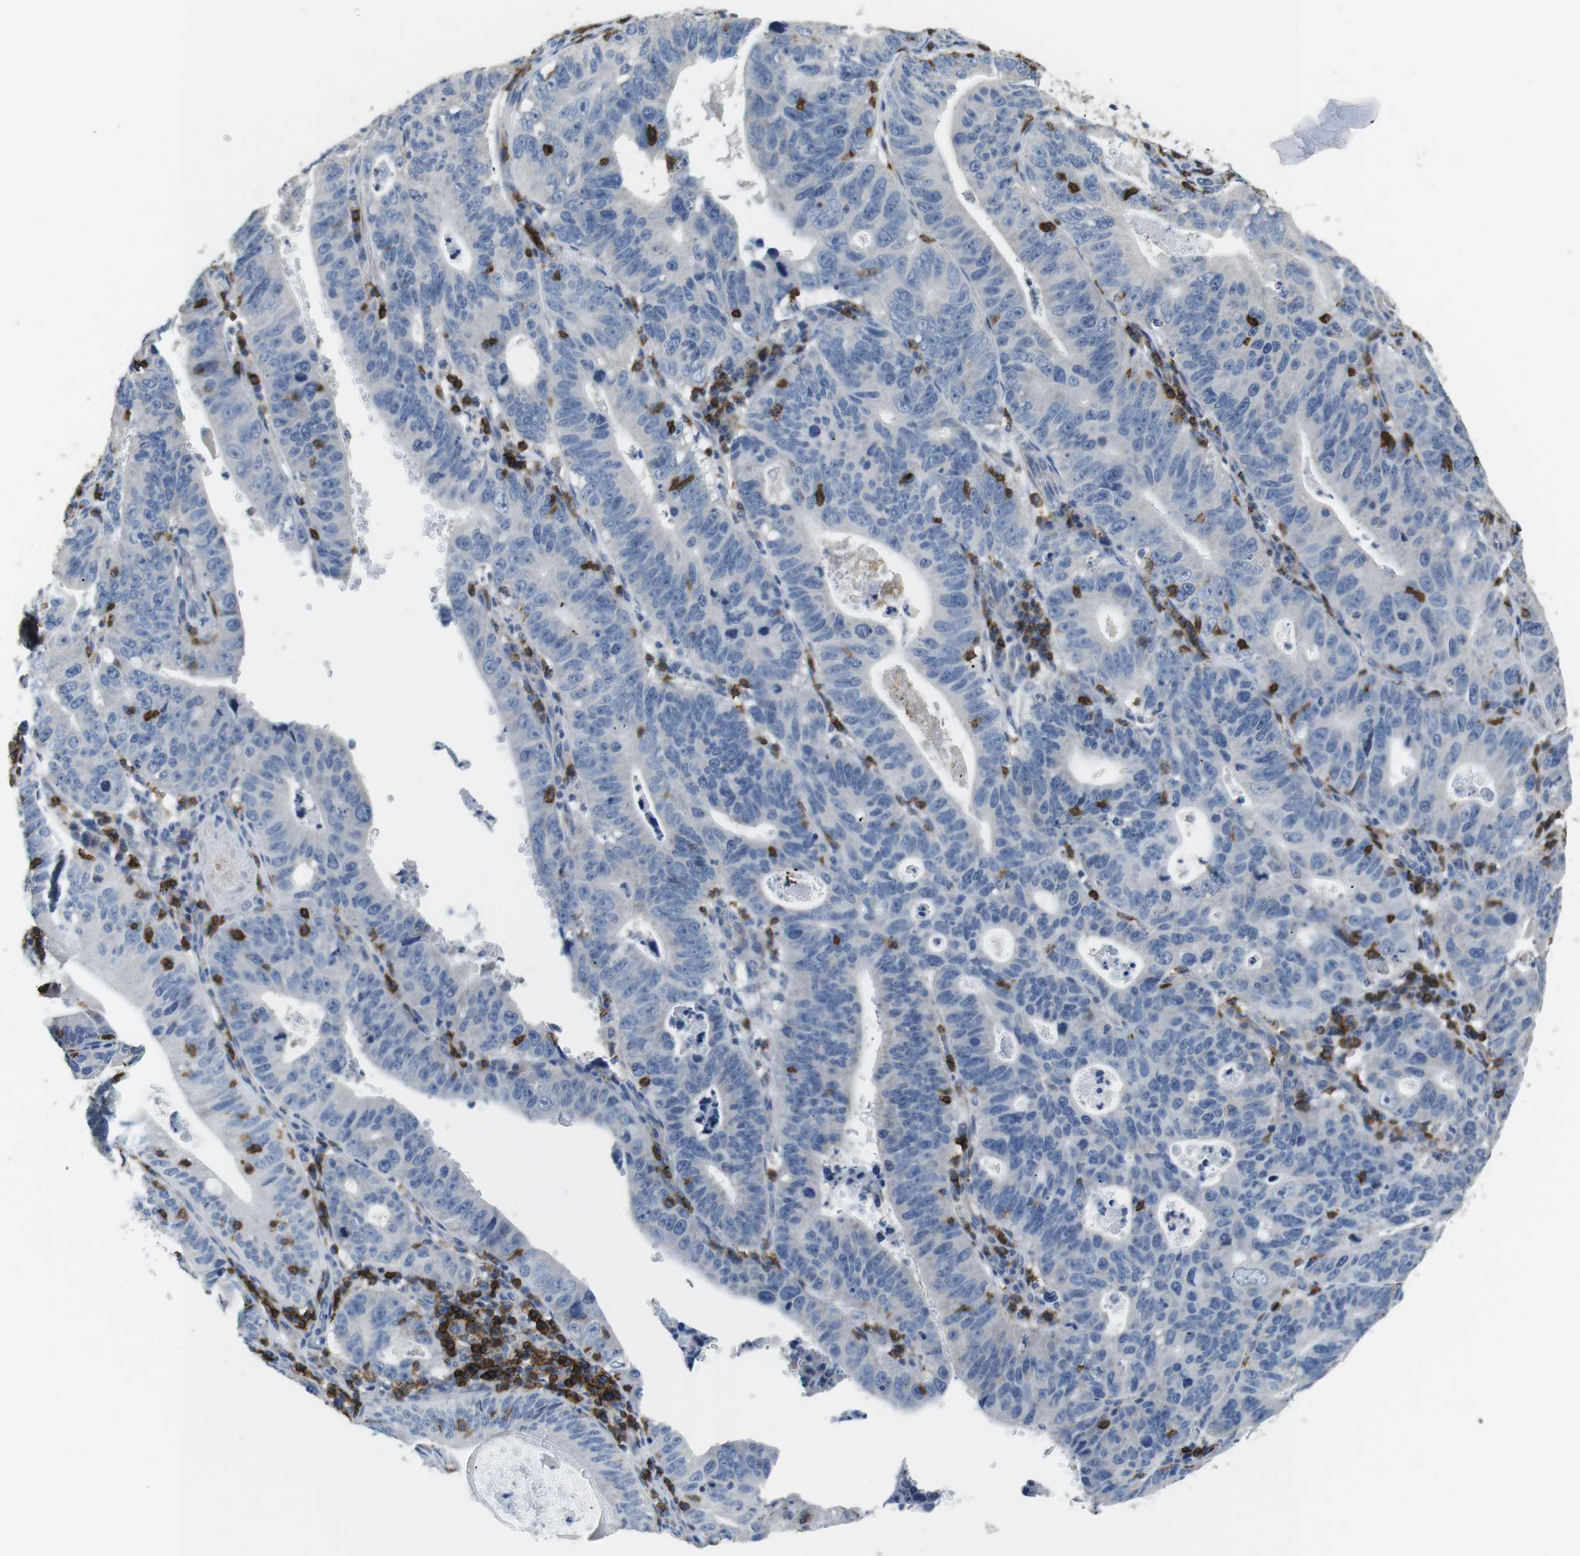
{"staining": {"intensity": "negative", "quantity": "none", "location": "none"}, "tissue": "stomach cancer", "cell_type": "Tumor cells", "image_type": "cancer", "snomed": [{"axis": "morphology", "description": "Adenocarcinoma, NOS"}, {"axis": "topography", "description": "Stomach"}], "caption": "Immunohistochemical staining of human adenocarcinoma (stomach) exhibits no significant expression in tumor cells. (Immunohistochemistry (ihc), brightfield microscopy, high magnification).", "gene": "CD6", "patient": {"sex": "male", "age": 59}}